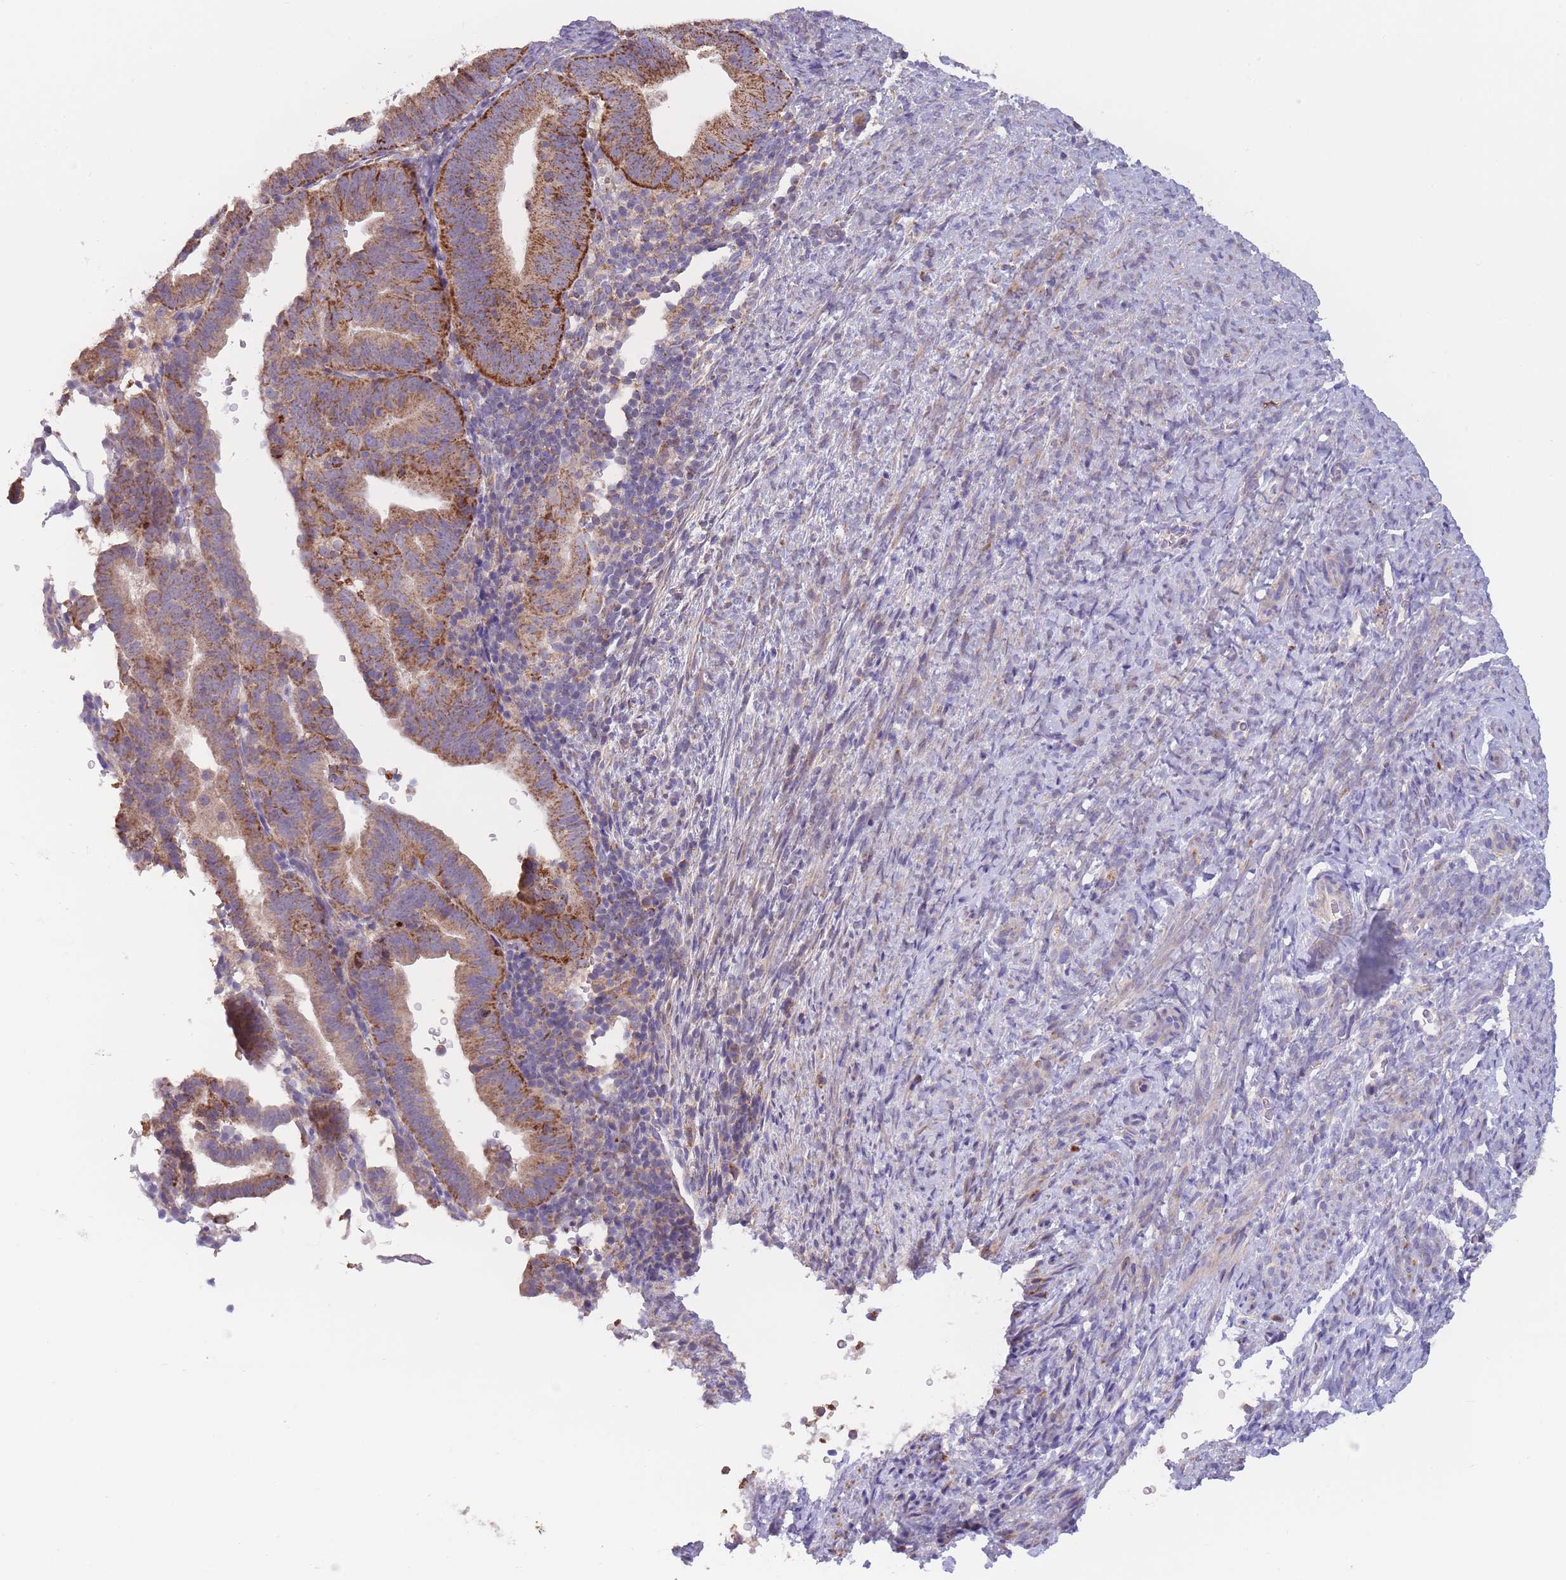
{"staining": {"intensity": "moderate", "quantity": ">75%", "location": "cytoplasmic/membranous"}, "tissue": "endometrial cancer", "cell_type": "Tumor cells", "image_type": "cancer", "snomed": [{"axis": "morphology", "description": "Adenocarcinoma, NOS"}, {"axis": "topography", "description": "Endometrium"}], "caption": "About >75% of tumor cells in adenocarcinoma (endometrial) reveal moderate cytoplasmic/membranous protein positivity as visualized by brown immunohistochemical staining.", "gene": "SLC25A42", "patient": {"sex": "female", "age": 70}}